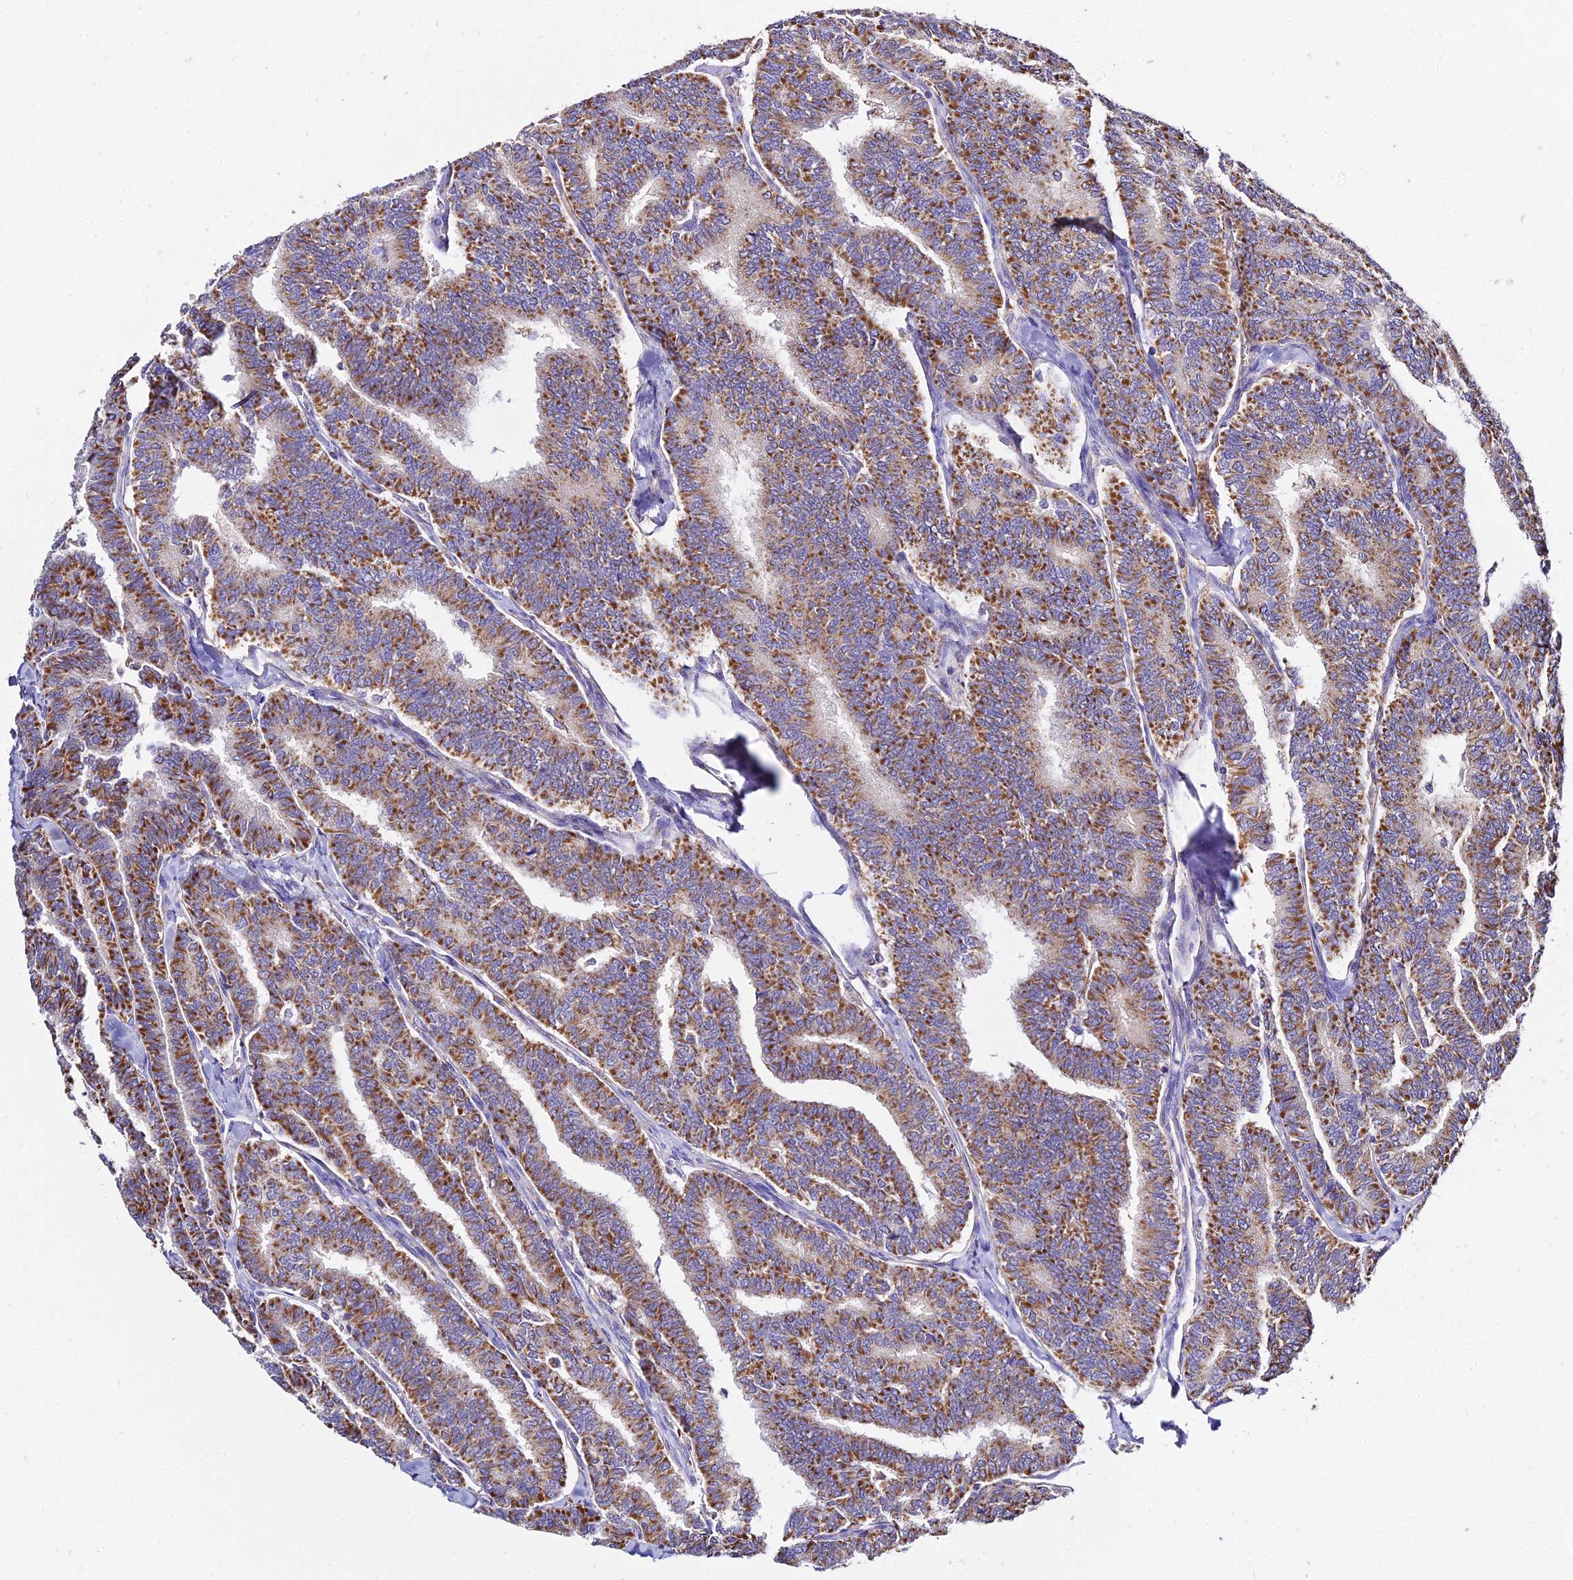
{"staining": {"intensity": "moderate", "quantity": ">75%", "location": "cytoplasmic/membranous"}, "tissue": "thyroid cancer", "cell_type": "Tumor cells", "image_type": "cancer", "snomed": [{"axis": "morphology", "description": "Papillary adenocarcinoma, NOS"}, {"axis": "topography", "description": "Thyroid gland"}], "caption": "Thyroid cancer (papillary adenocarcinoma) stained with DAB IHC exhibits medium levels of moderate cytoplasmic/membranous positivity in approximately >75% of tumor cells.", "gene": "TYW5", "patient": {"sex": "female", "age": 35}}